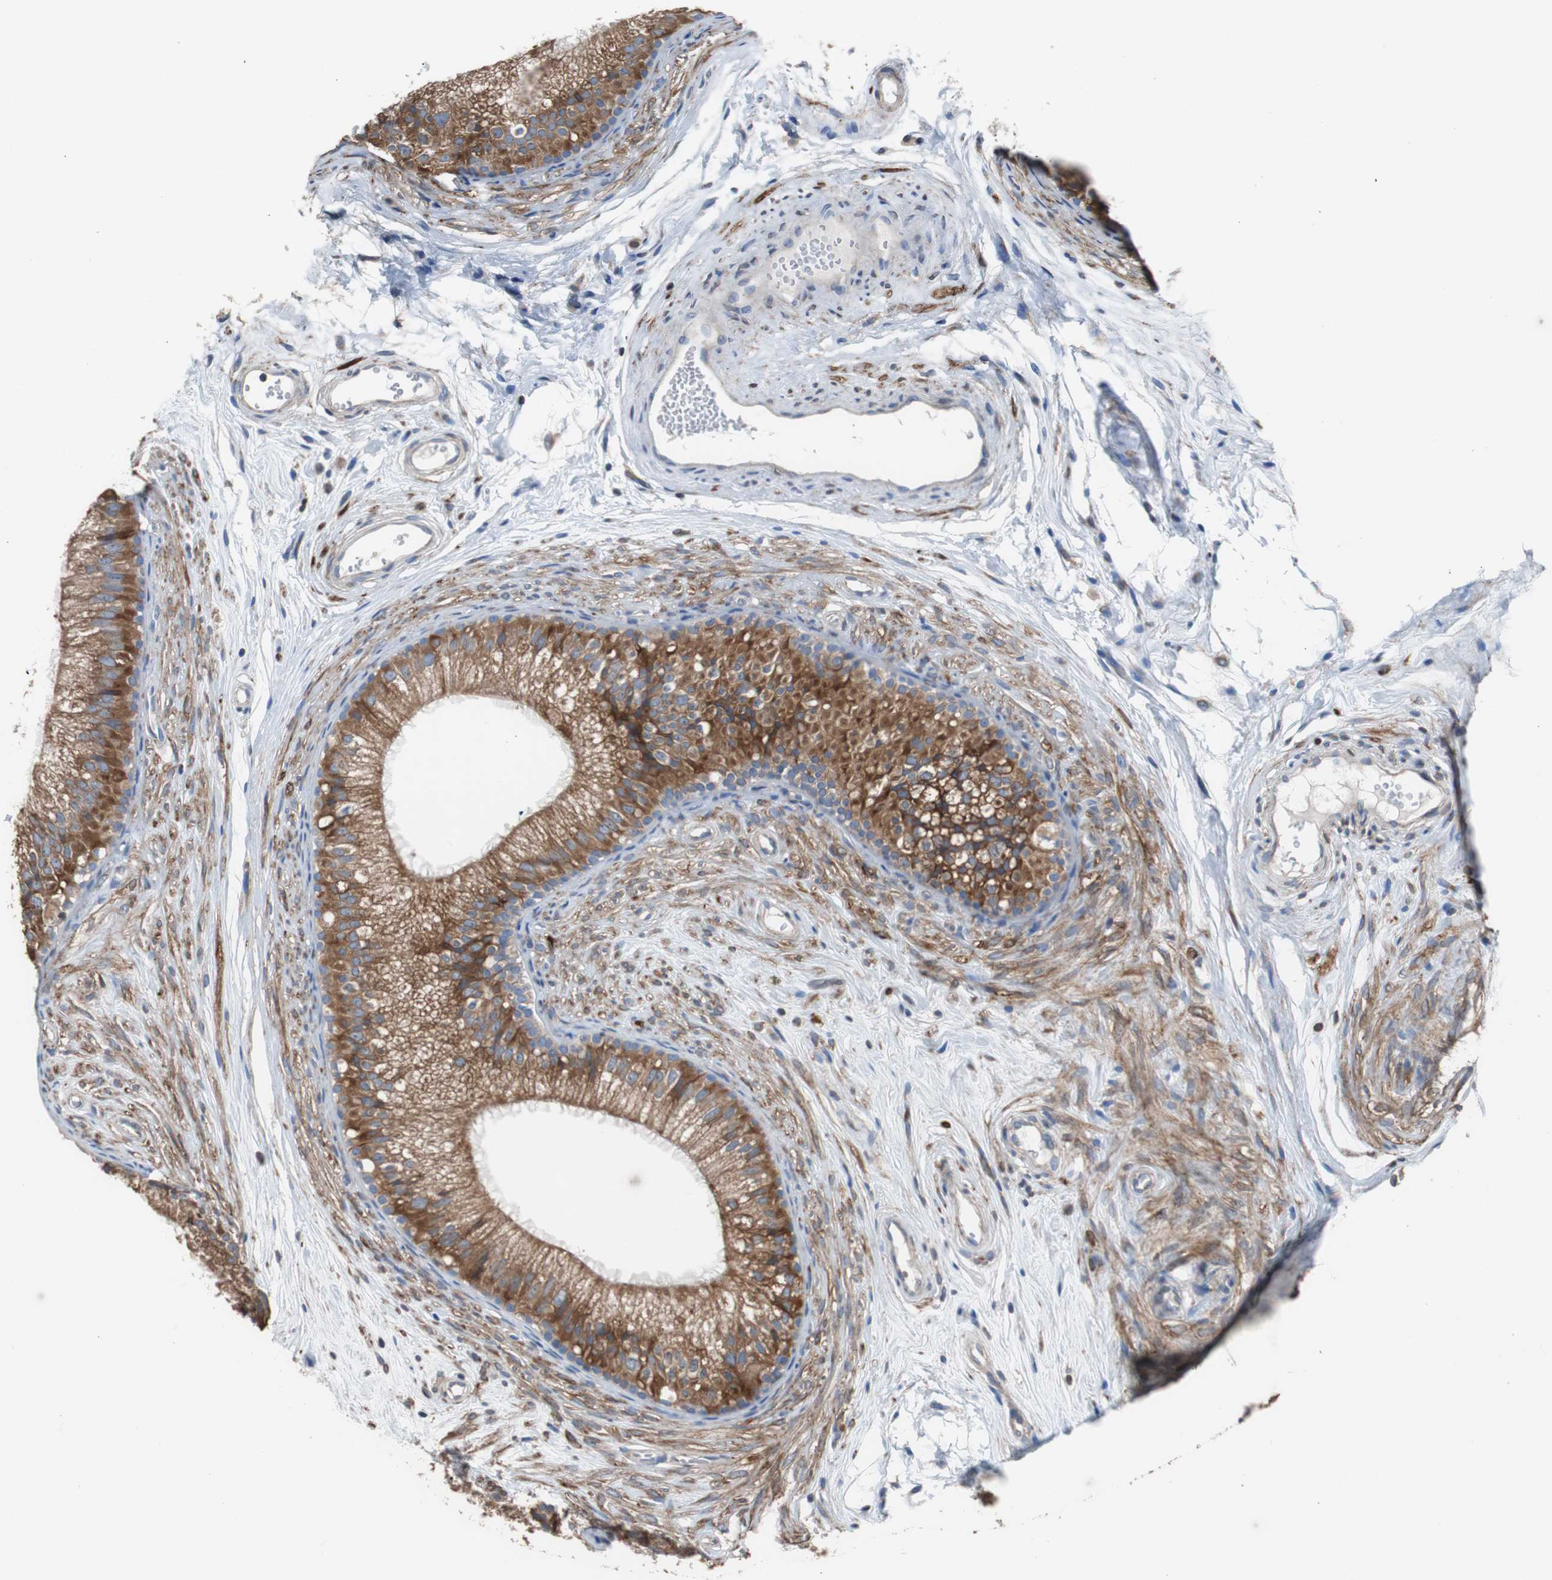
{"staining": {"intensity": "moderate", "quantity": ">75%", "location": "cytoplasmic/membranous"}, "tissue": "epididymis", "cell_type": "Glandular cells", "image_type": "normal", "snomed": [{"axis": "morphology", "description": "Normal tissue, NOS"}, {"axis": "topography", "description": "Epididymis"}], "caption": "Immunohistochemistry of normal epididymis demonstrates medium levels of moderate cytoplasmic/membranous positivity in about >75% of glandular cells. Using DAB (3,3'-diaminobenzidine) (brown) and hematoxylin (blue) stains, captured at high magnification using brightfield microscopy.", "gene": "PBXIP1", "patient": {"sex": "male", "age": 56}}